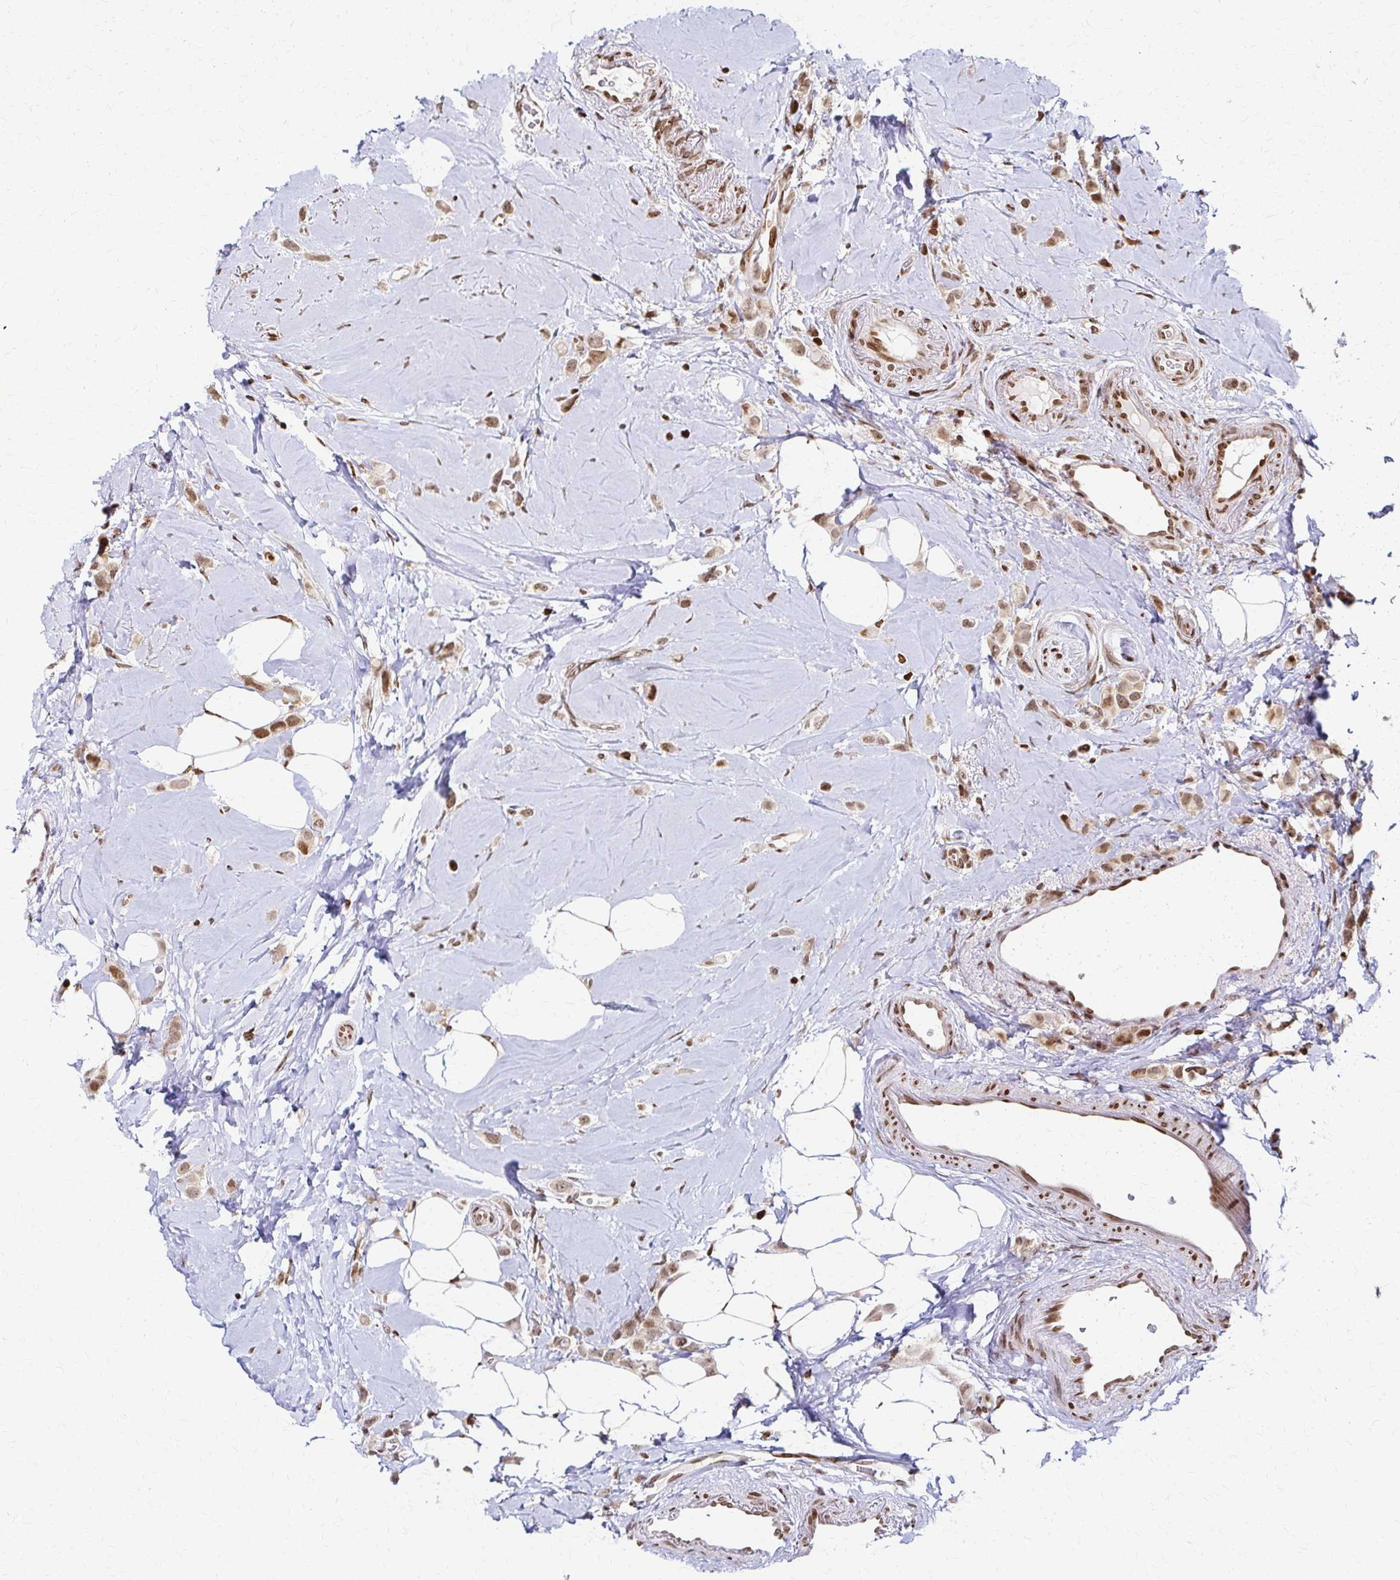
{"staining": {"intensity": "moderate", "quantity": ">75%", "location": "nuclear"}, "tissue": "breast cancer", "cell_type": "Tumor cells", "image_type": "cancer", "snomed": [{"axis": "morphology", "description": "Lobular carcinoma"}, {"axis": "topography", "description": "Breast"}], "caption": "Moderate nuclear positivity for a protein is present in approximately >75% of tumor cells of breast cancer (lobular carcinoma) using immunohistochemistry.", "gene": "PSMD7", "patient": {"sex": "female", "age": 66}}